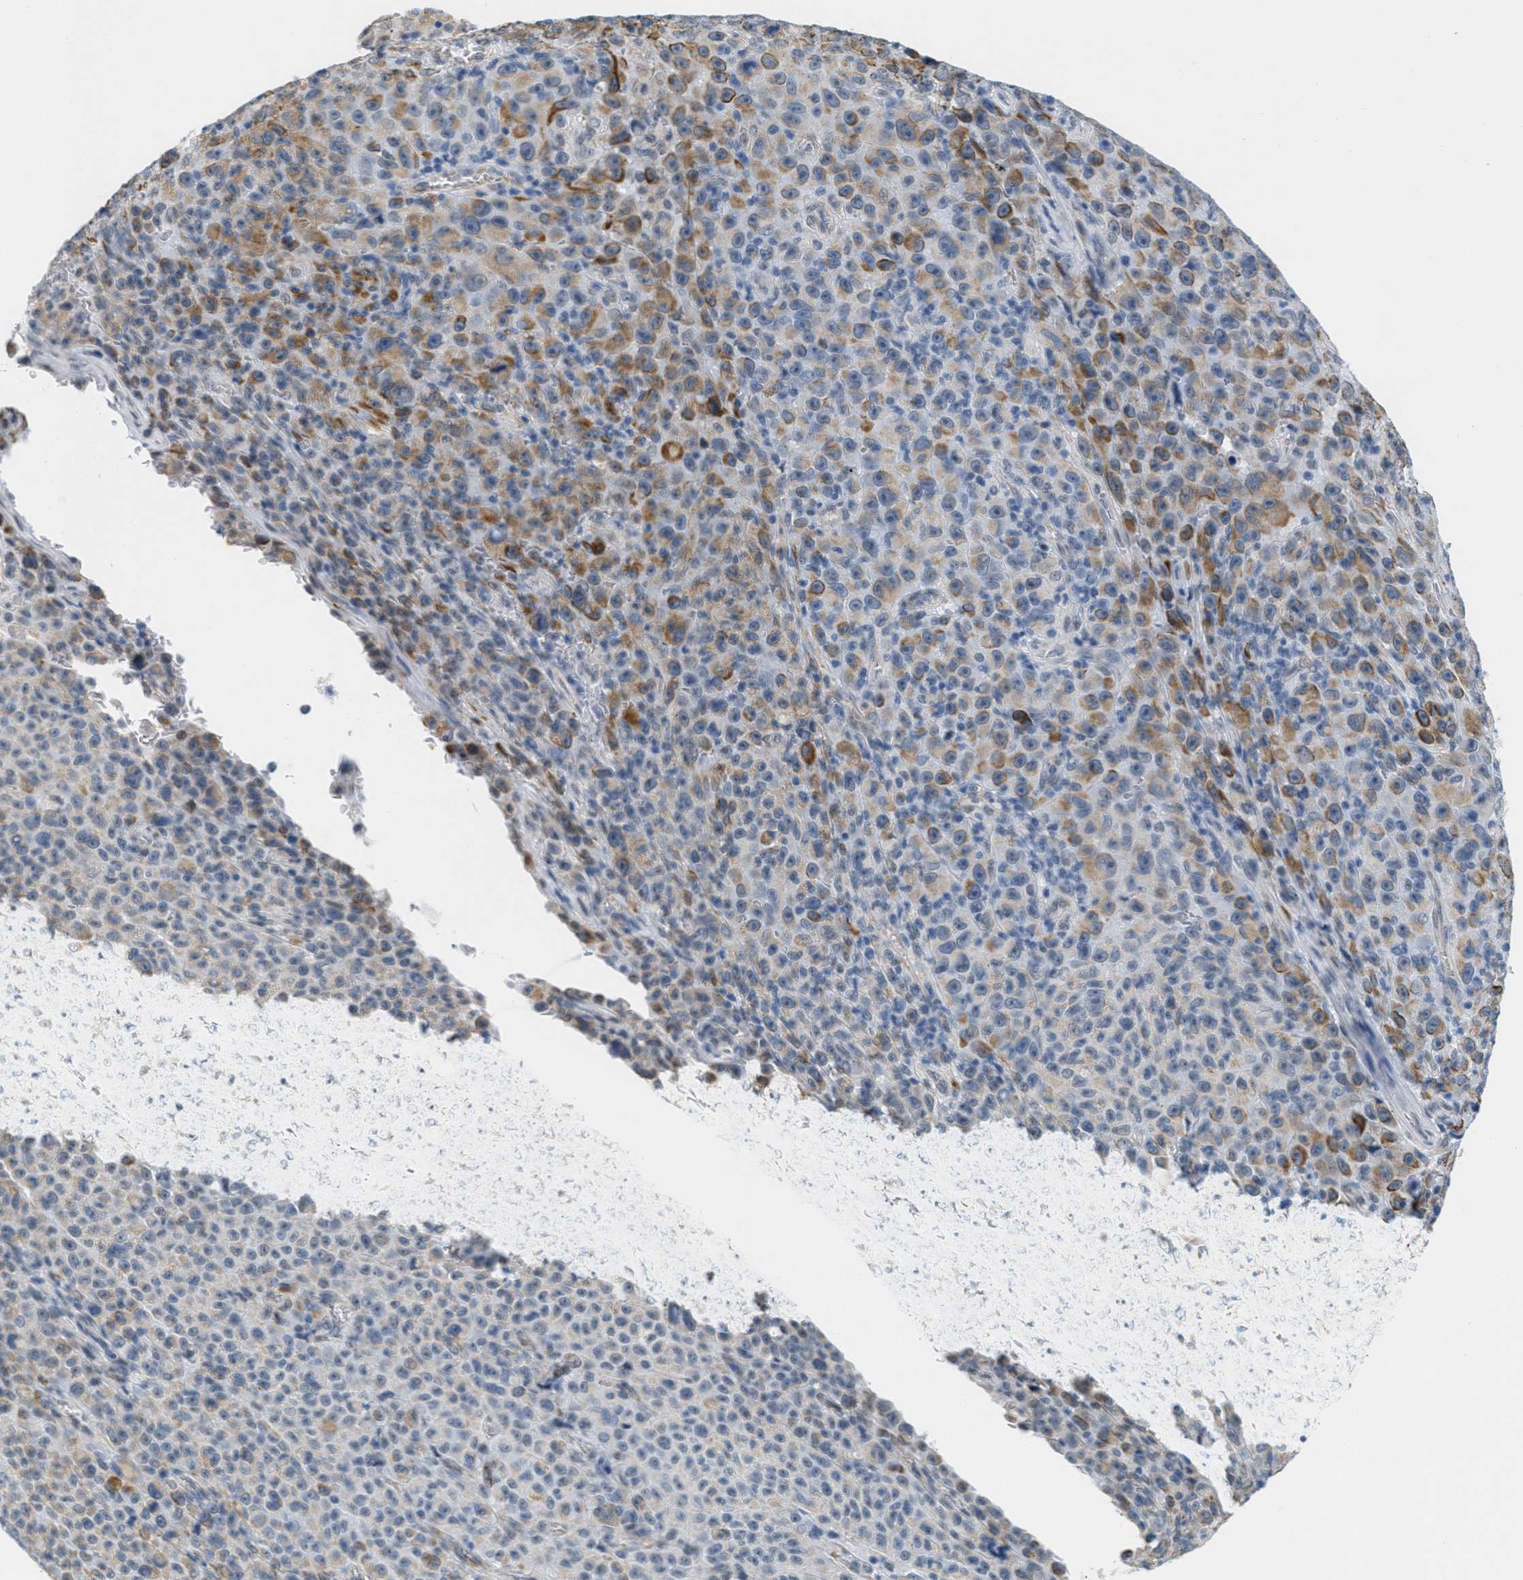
{"staining": {"intensity": "moderate", "quantity": "<25%", "location": "cytoplasmic/membranous"}, "tissue": "melanoma", "cell_type": "Tumor cells", "image_type": "cancer", "snomed": [{"axis": "morphology", "description": "Malignant melanoma, NOS"}, {"axis": "topography", "description": "Skin"}], "caption": "The photomicrograph demonstrates a brown stain indicating the presence of a protein in the cytoplasmic/membranous of tumor cells in melanoma. Ihc stains the protein of interest in brown and the nuclei are stained blue.", "gene": "HS3ST2", "patient": {"sex": "female", "age": 82}}